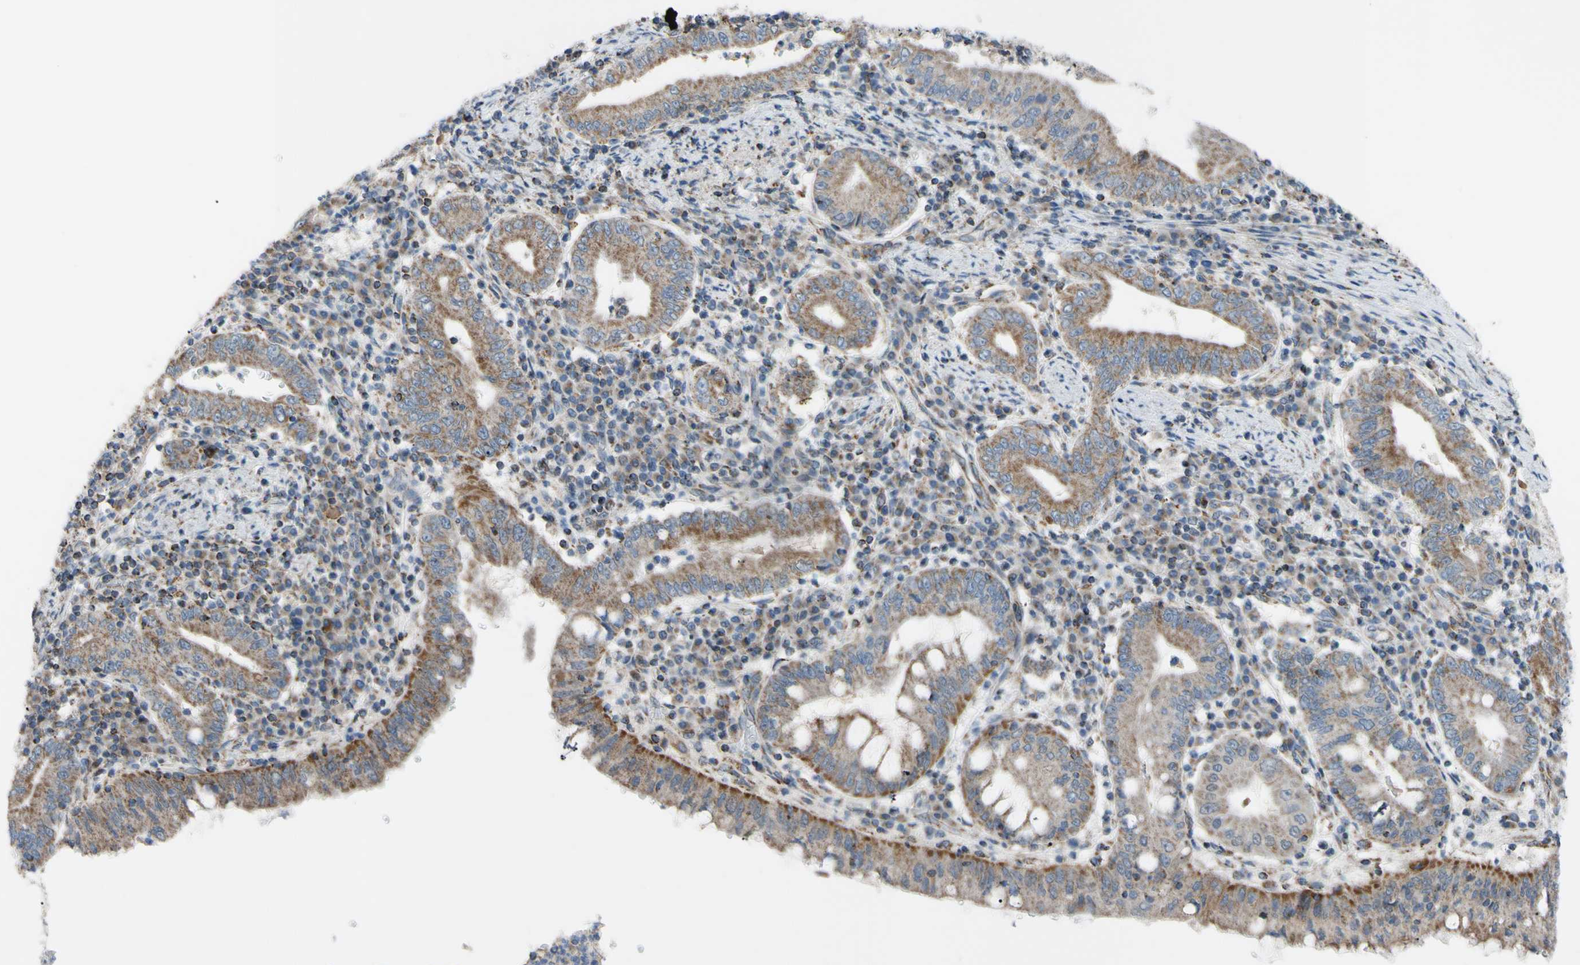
{"staining": {"intensity": "moderate", "quantity": "25%-75%", "location": "cytoplasmic/membranous"}, "tissue": "stomach cancer", "cell_type": "Tumor cells", "image_type": "cancer", "snomed": [{"axis": "morphology", "description": "Normal tissue, NOS"}, {"axis": "morphology", "description": "Adenocarcinoma, NOS"}, {"axis": "topography", "description": "Esophagus"}, {"axis": "topography", "description": "Stomach, upper"}, {"axis": "topography", "description": "Peripheral nerve tissue"}], "caption": "Stomach cancer tissue demonstrates moderate cytoplasmic/membranous positivity in about 25%-75% of tumor cells, visualized by immunohistochemistry.", "gene": "GLT8D1", "patient": {"sex": "male", "age": 62}}